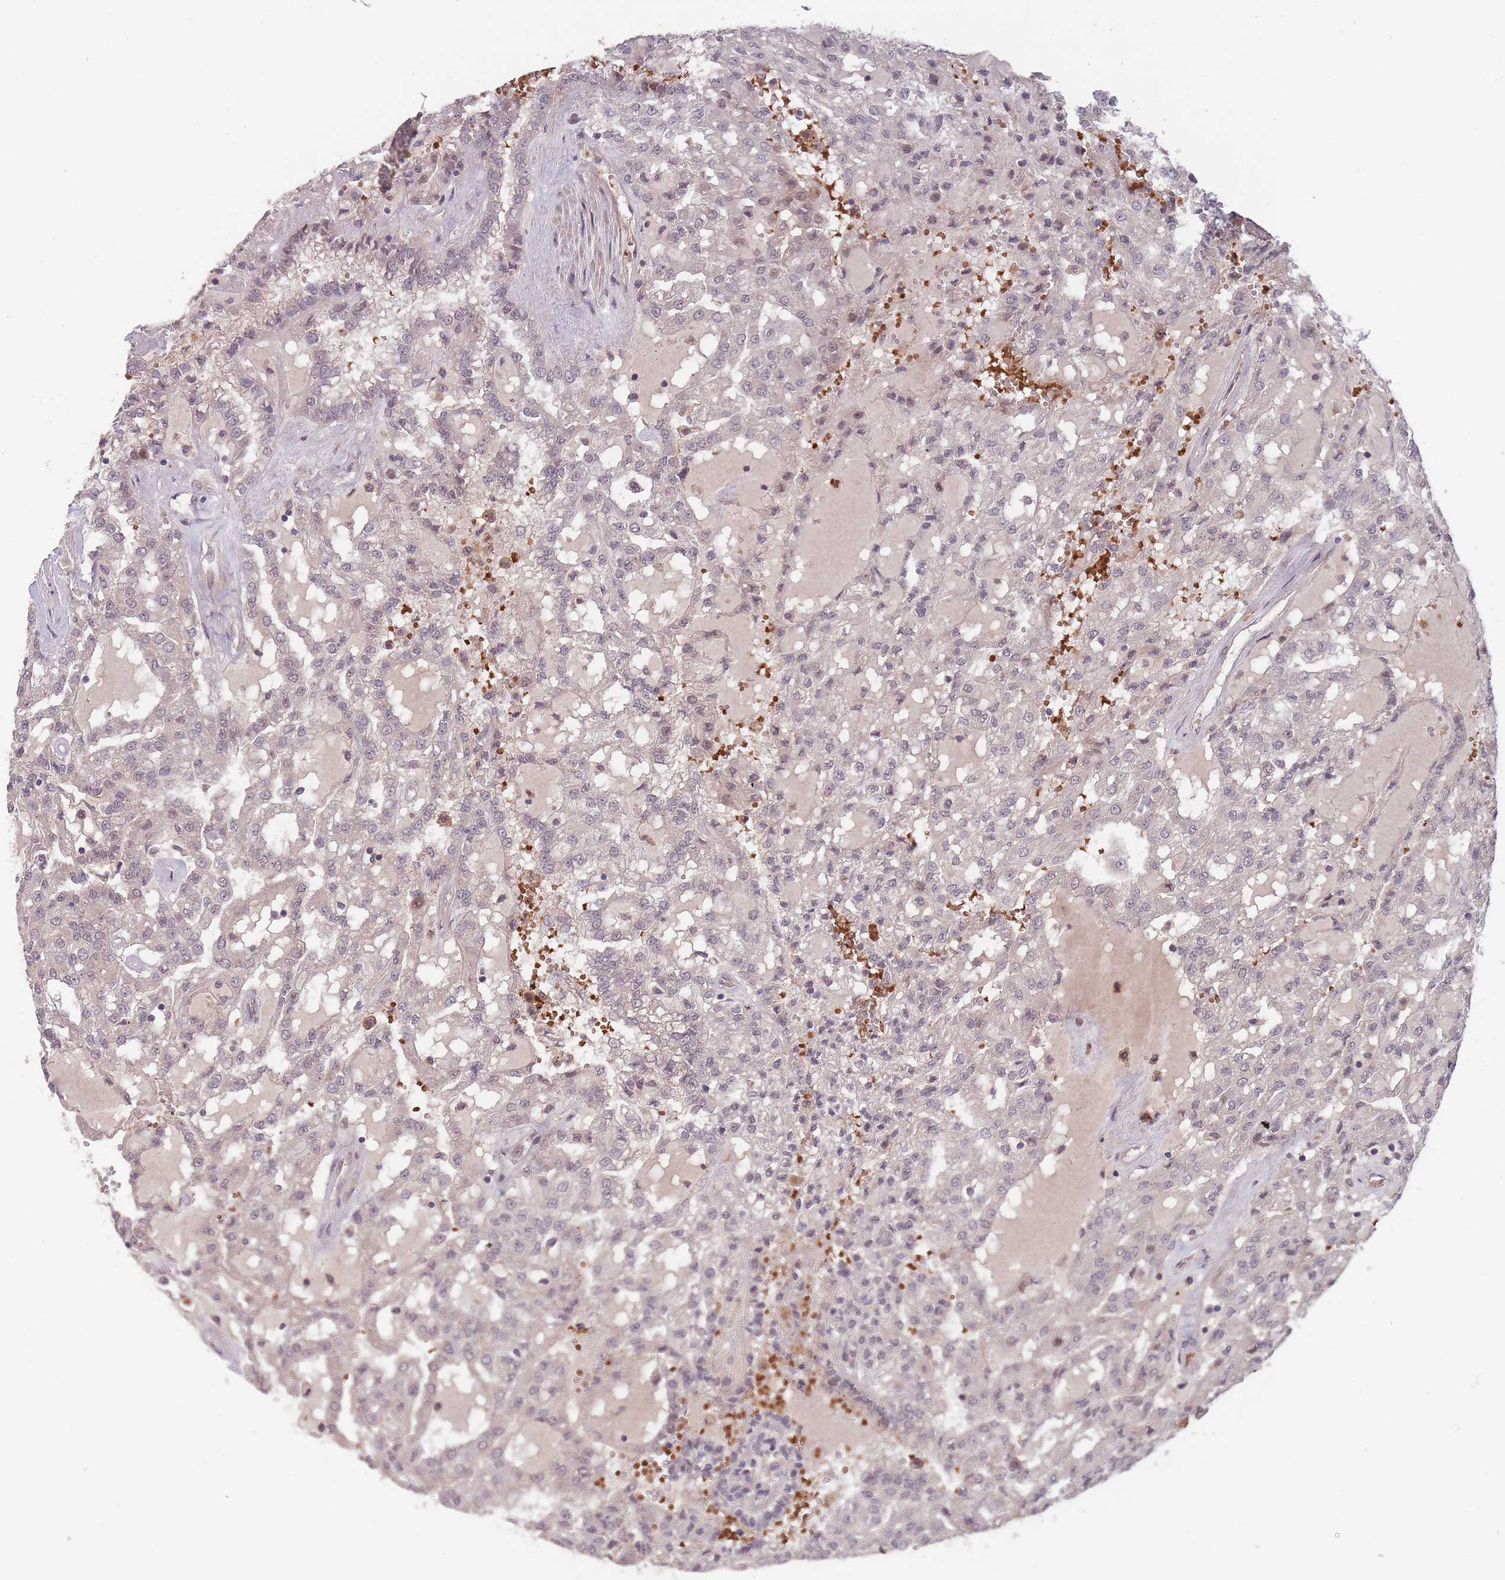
{"staining": {"intensity": "negative", "quantity": "none", "location": "none"}, "tissue": "renal cancer", "cell_type": "Tumor cells", "image_type": "cancer", "snomed": [{"axis": "morphology", "description": "Adenocarcinoma, NOS"}, {"axis": "topography", "description": "Kidney"}], "caption": "IHC micrograph of neoplastic tissue: human adenocarcinoma (renal) stained with DAB displays no significant protein staining in tumor cells. The staining is performed using DAB brown chromogen with nuclei counter-stained in using hematoxylin.", "gene": "SECTM1", "patient": {"sex": "male", "age": 63}}